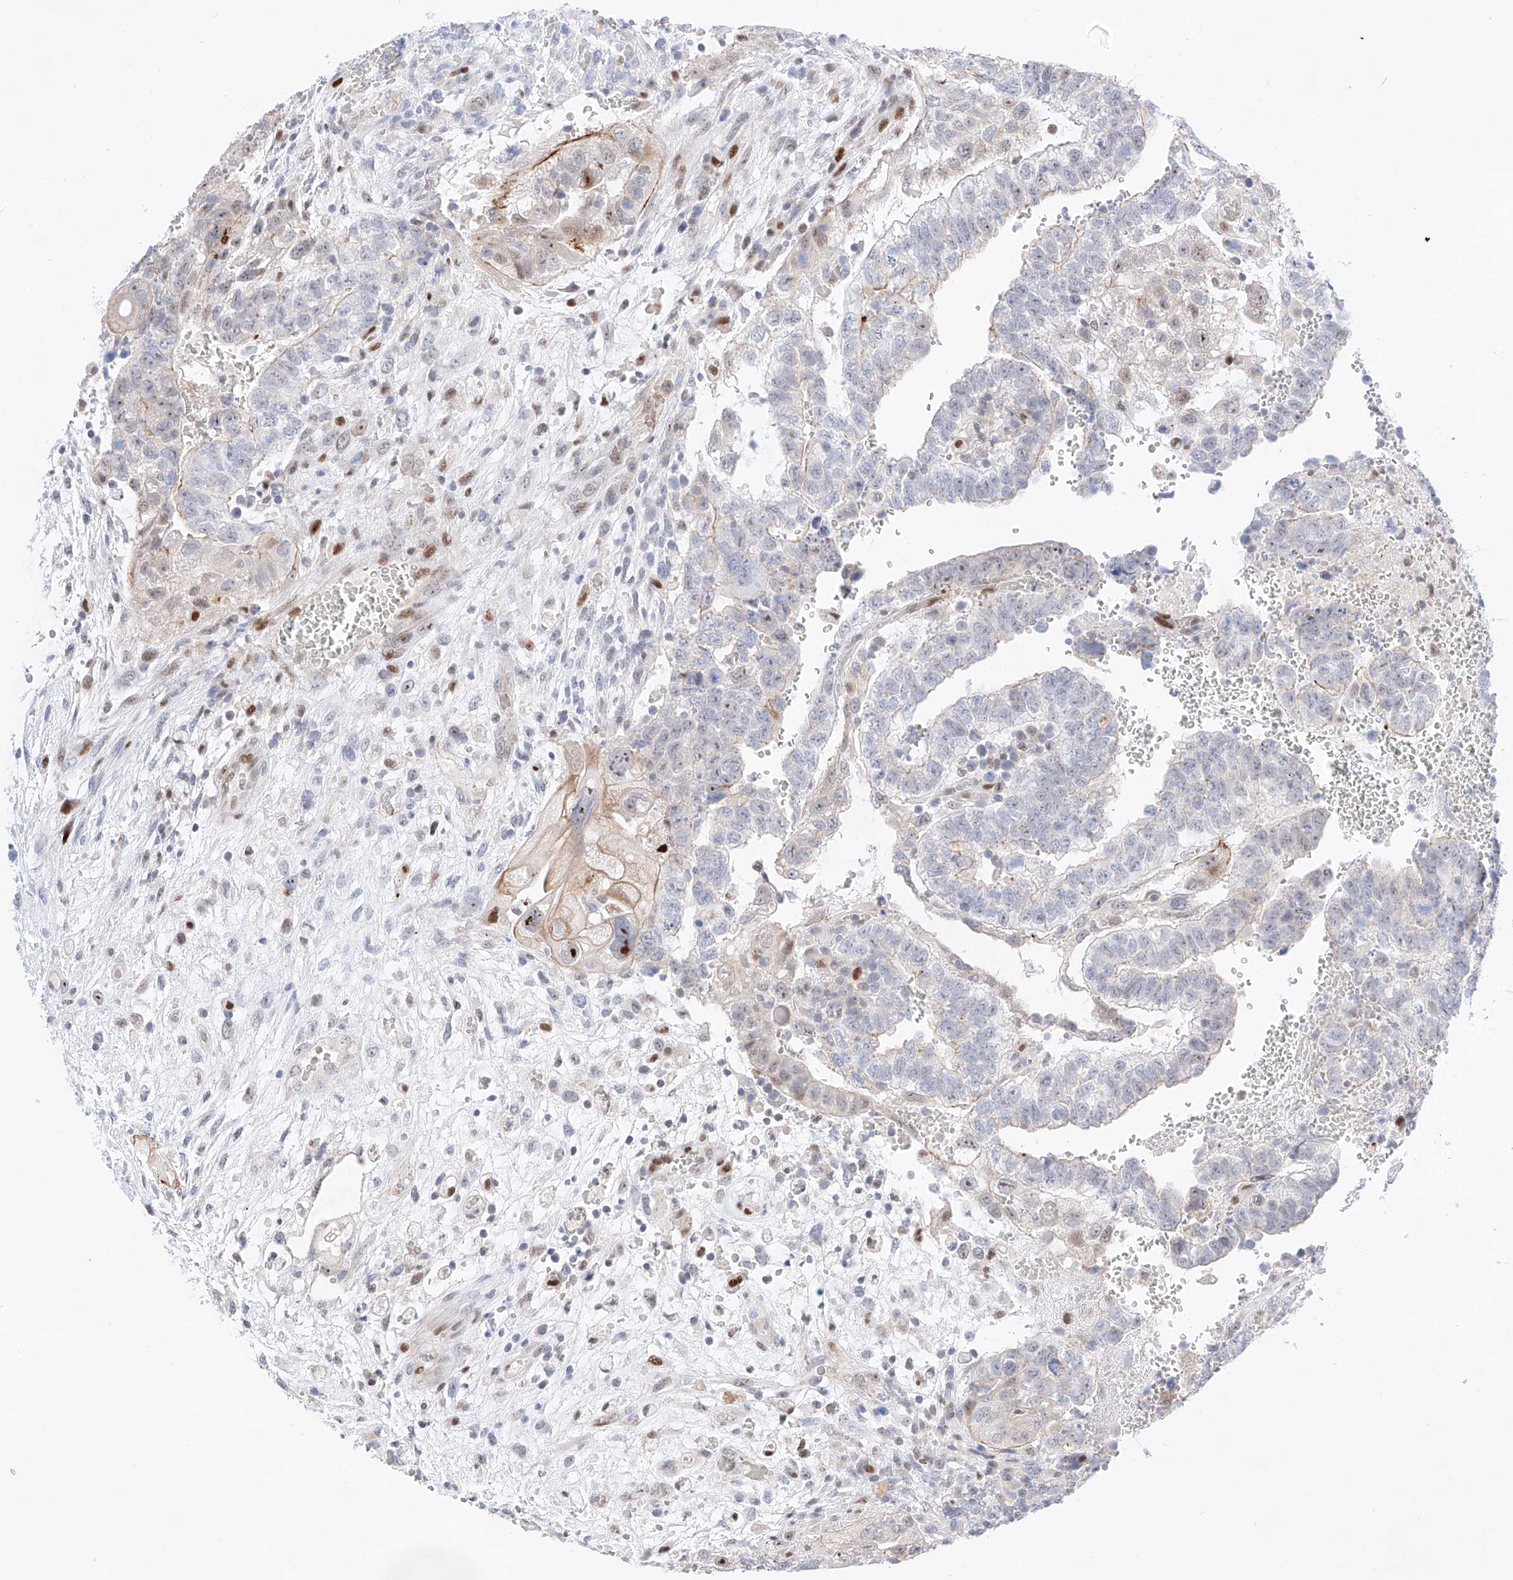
{"staining": {"intensity": "weak", "quantity": "<25%", "location": "nuclear"}, "tissue": "testis cancer", "cell_type": "Tumor cells", "image_type": "cancer", "snomed": [{"axis": "morphology", "description": "Carcinoma, Embryonal, NOS"}, {"axis": "topography", "description": "Testis"}], "caption": "Tumor cells show no significant protein staining in testis cancer (embryonal carcinoma).", "gene": "NT5C3B", "patient": {"sex": "male", "age": 37}}